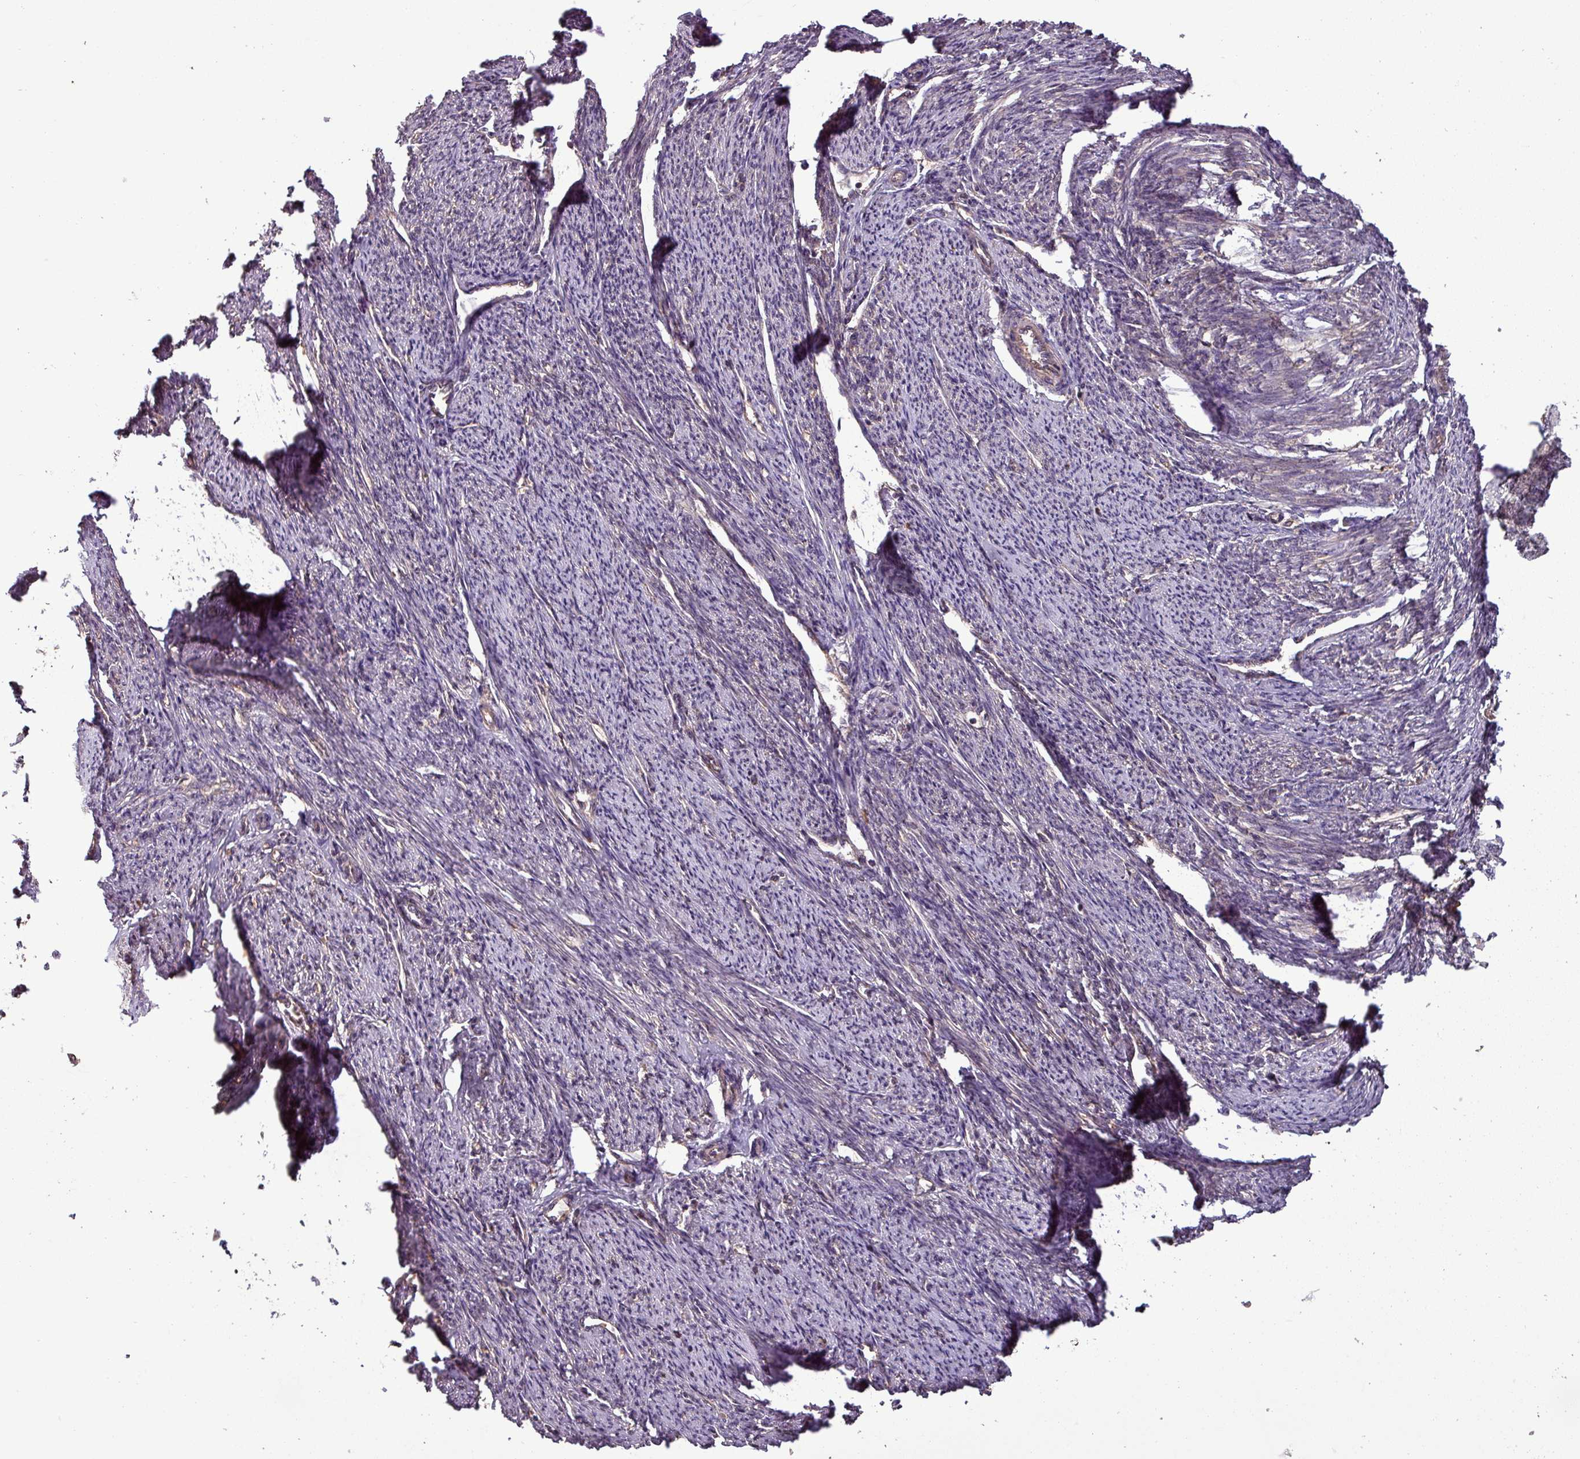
{"staining": {"intensity": "negative", "quantity": "none", "location": "none"}, "tissue": "smooth muscle", "cell_type": "Smooth muscle cells", "image_type": "normal", "snomed": [{"axis": "morphology", "description": "Normal tissue, NOS"}, {"axis": "topography", "description": "Smooth muscle"}, {"axis": "topography", "description": "Uterus"}], "caption": "Human smooth muscle stained for a protein using immunohistochemistry (IHC) displays no expression in smooth muscle cells.", "gene": "NT5C3A", "patient": {"sex": "female", "age": 59}}